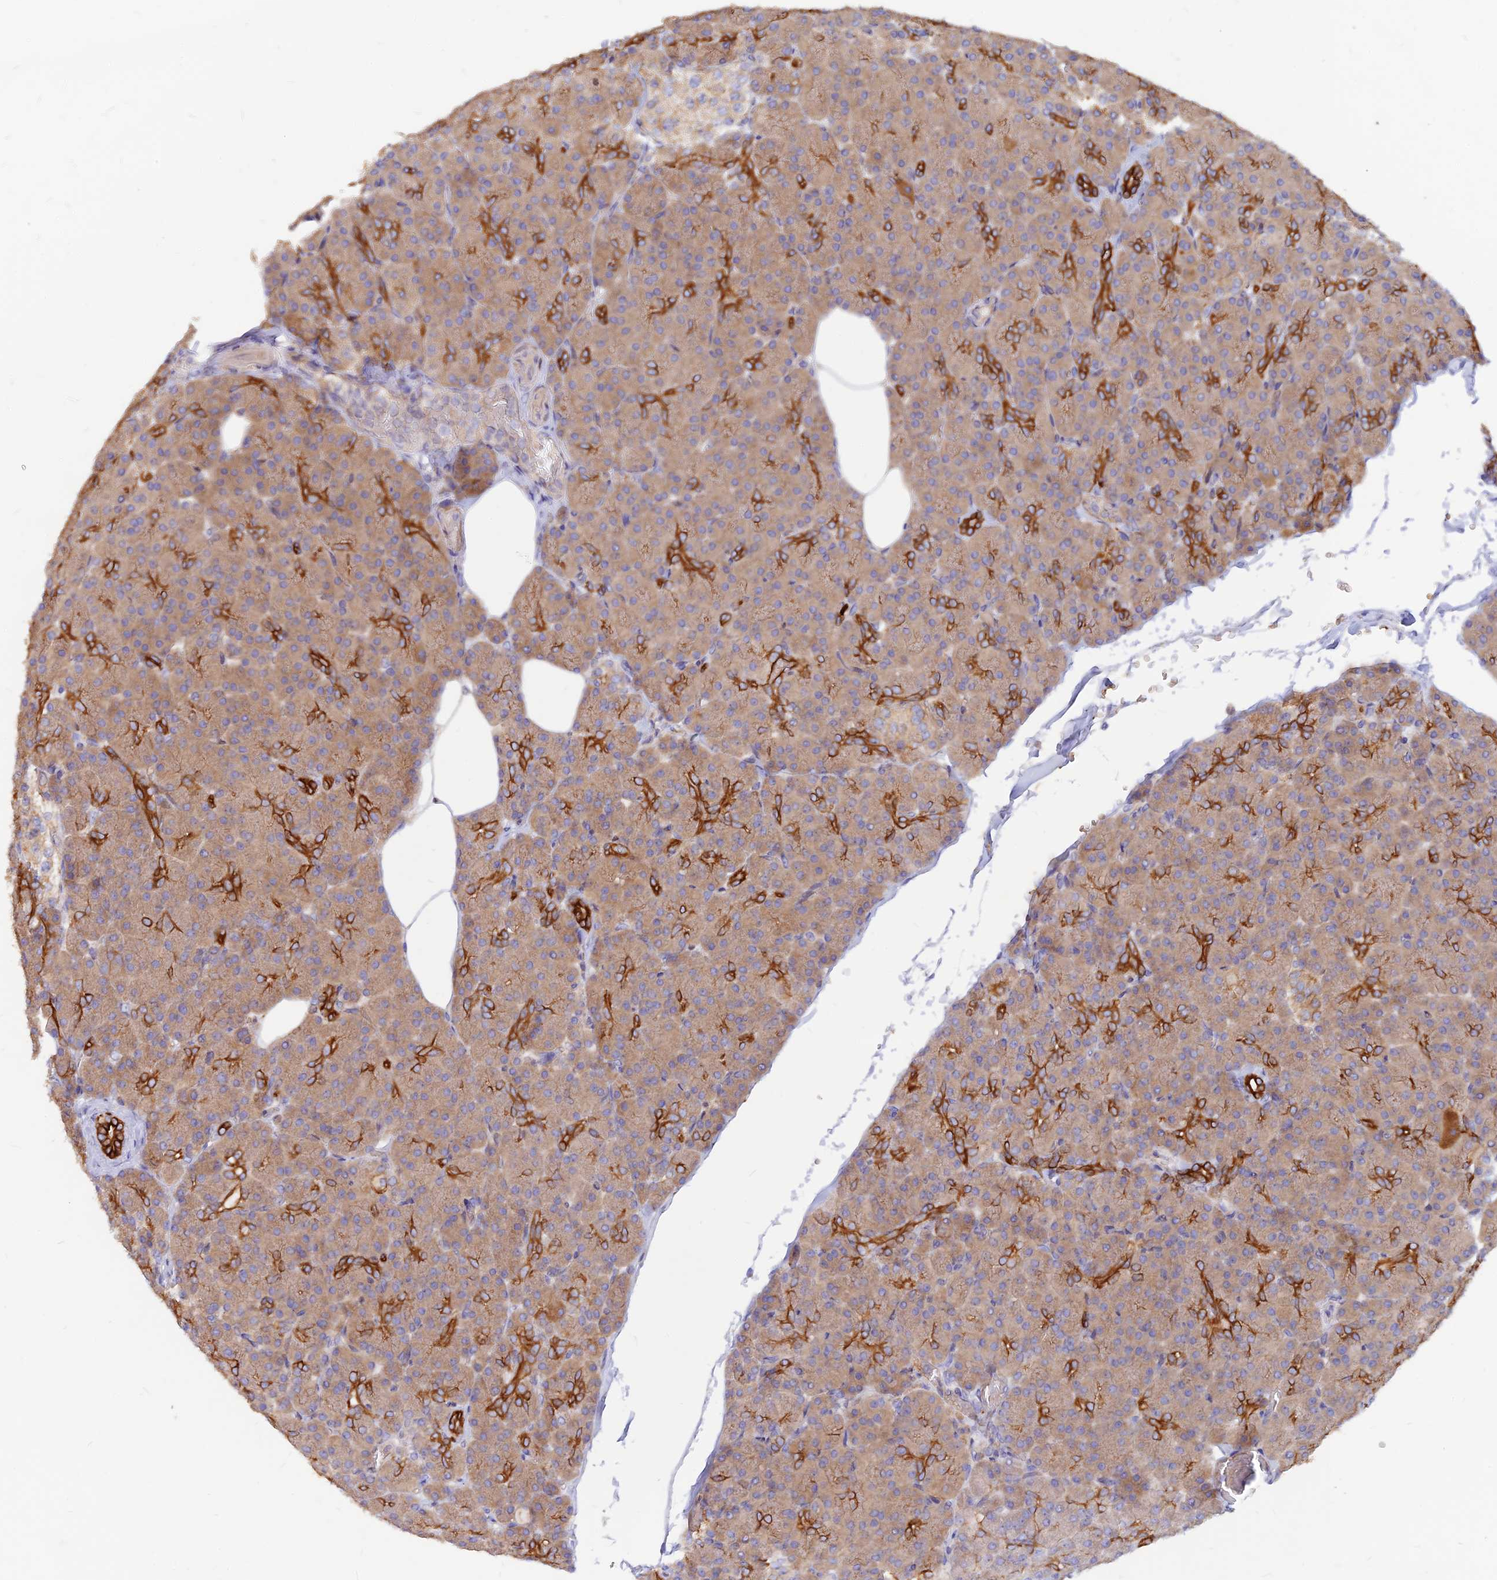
{"staining": {"intensity": "strong", "quantity": "25%-75%", "location": "cytoplasmic/membranous"}, "tissue": "pancreas", "cell_type": "Exocrine glandular cells", "image_type": "normal", "snomed": [{"axis": "morphology", "description": "Normal tissue, NOS"}, {"axis": "topography", "description": "Pancreas"}], "caption": "Immunohistochemical staining of unremarkable human pancreas exhibits high levels of strong cytoplasmic/membranous staining in approximately 25%-75% of exocrine glandular cells.", "gene": "DENND2D", "patient": {"sex": "female", "age": 43}}